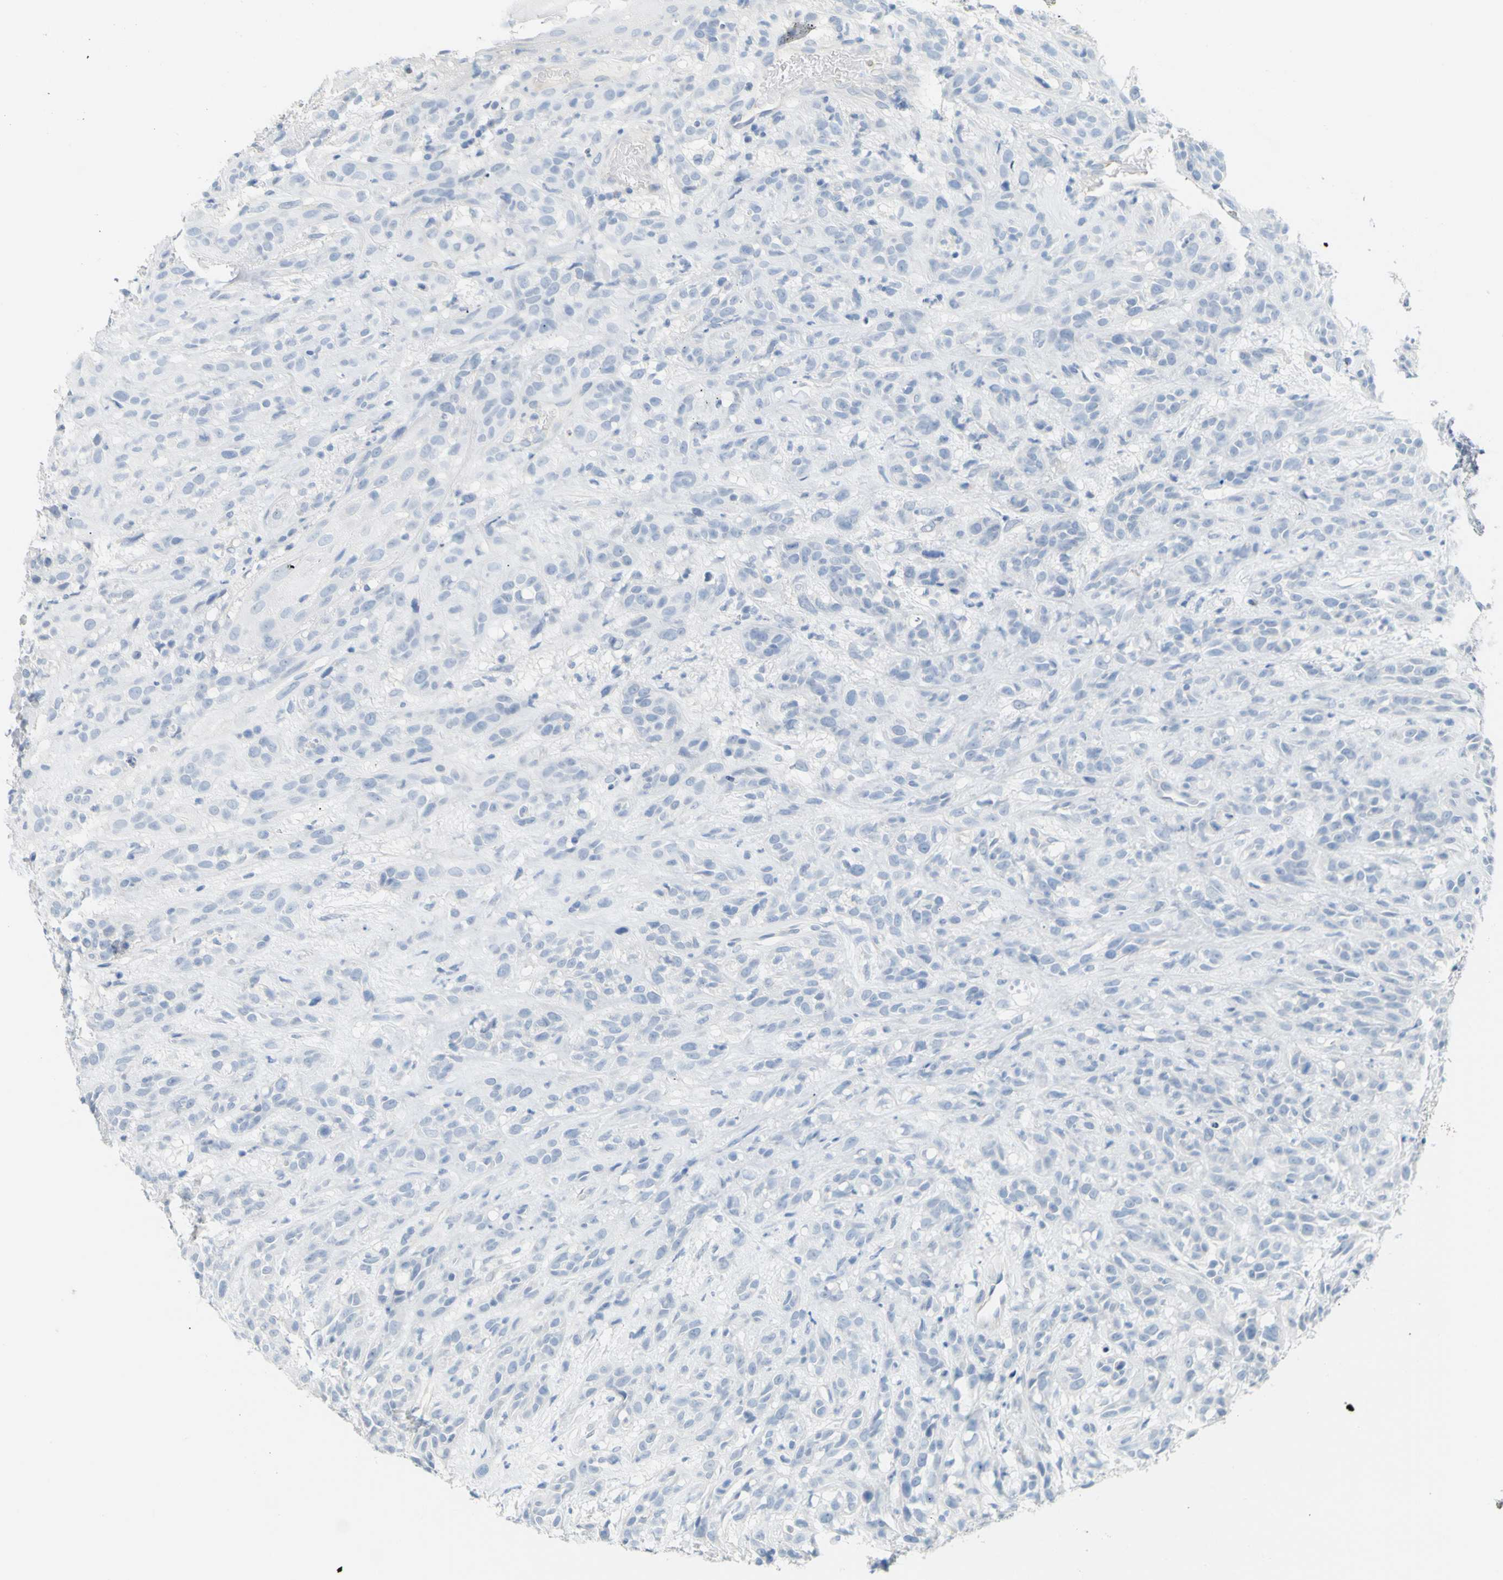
{"staining": {"intensity": "negative", "quantity": "none", "location": "none"}, "tissue": "head and neck cancer", "cell_type": "Tumor cells", "image_type": "cancer", "snomed": [{"axis": "morphology", "description": "Normal tissue, NOS"}, {"axis": "morphology", "description": "Squamous cell carcinoma, NOS"}, {"axis": "topography", "description": "Cartilage tissue"}, {"axis": "topography", "description": "Head-Neck"}], "caption": "A micrograph of human head and neck cancer is negative for staining in tumor cells.", "gene": "OPN1SW", "patient": {"sex": "male", "age": 62}}